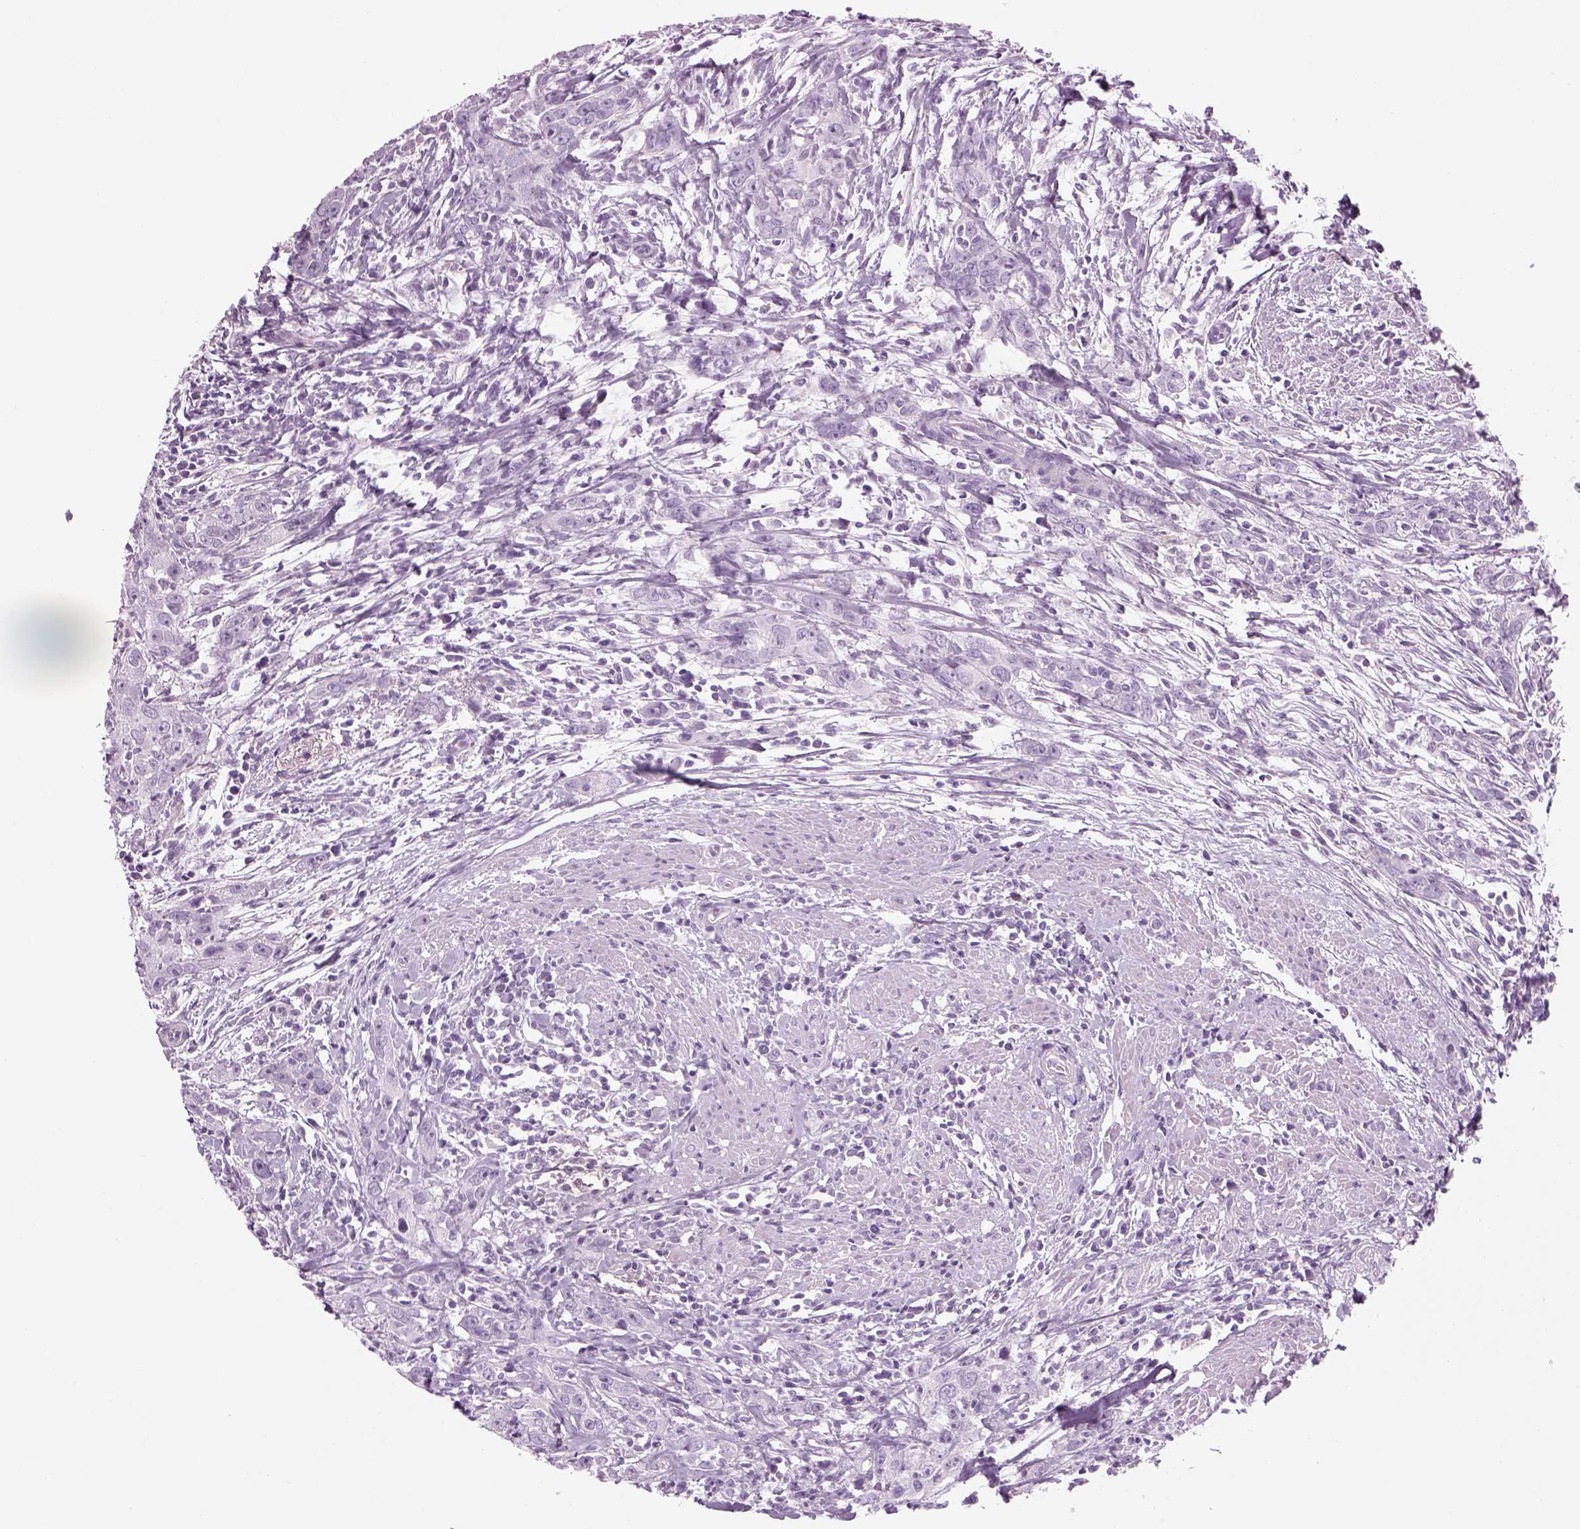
{"staining": {"intensity": "negative", "quantity": "none", "location": "none"}, "tissue": "urothelial cancer", "cell_type": "Tumor cells", "image_type": "cancer", "snomed": [{"axis": "morphology", "description": "Urothelial carcinoma, High grade"}, {"axis": "topography", "description": "Urinary bladder"}], "caption": "Immunohistochemistry (IHC) of human urothelial cancer displays no expression in tumor cells.", "gene": "GAS2L2", "patient": {"sex": "male", "age": 83}}